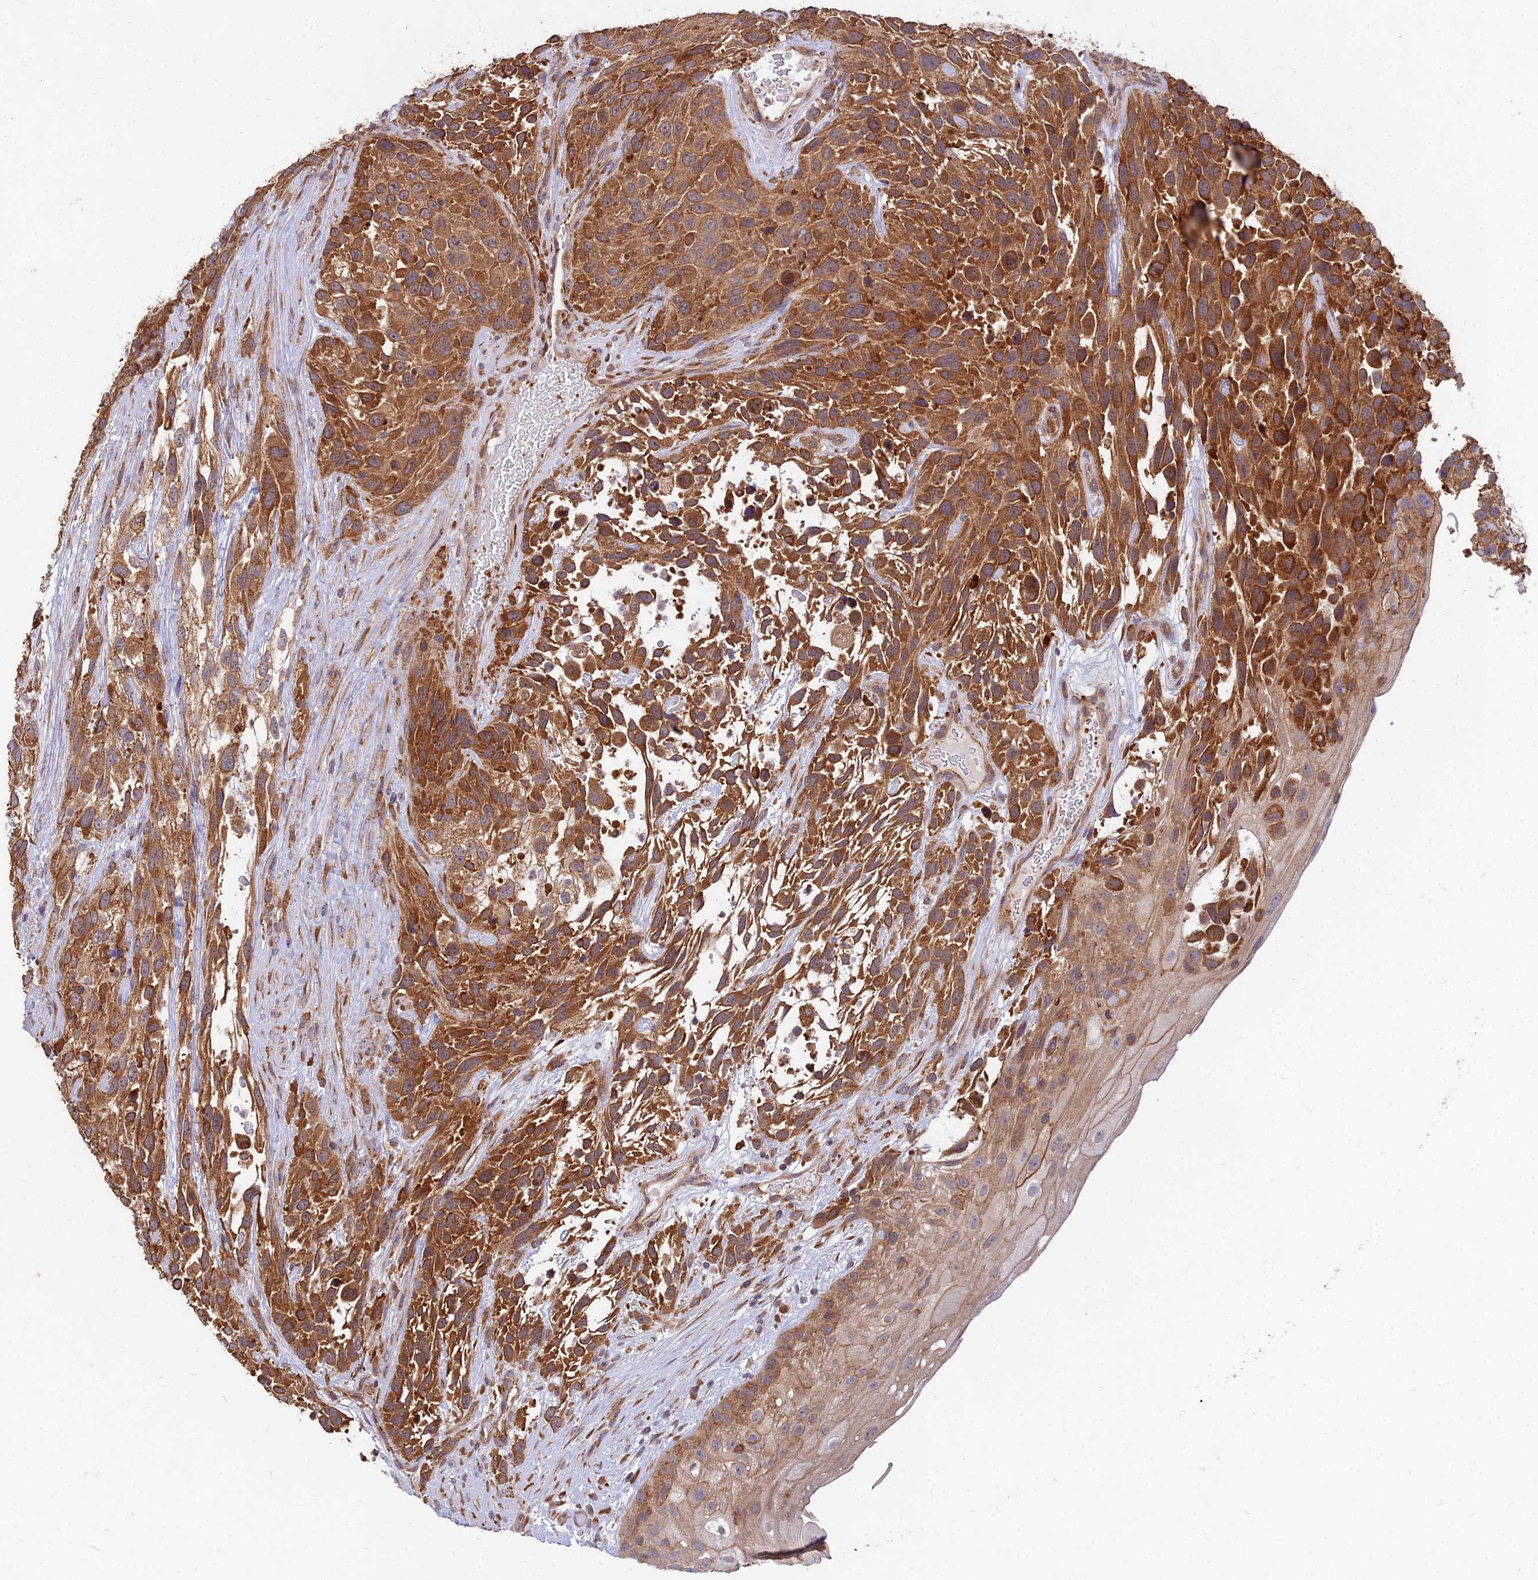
{"staining": {"intensity": "moderate", "quantity": ">75%", "location": "cytoplasmic/membranous"}, "tissue": "urothelial cancer", "cell_type": "Tumor cells", "image_type": "cancer", "snomed": [{"axis": "morphology", "description": "Urothelial carcinoma, High grade"}, {"axis": "topography", "description": "Urinary bladder"}], "caption": "Human urothelial cancer stained for a protein (brown) demonstrates moderate cytoplasmic/membranous positive staining in about >75% of tumor cells.", "gene": "NXNL2", "patient": {"sex": "female", "age": 70}}